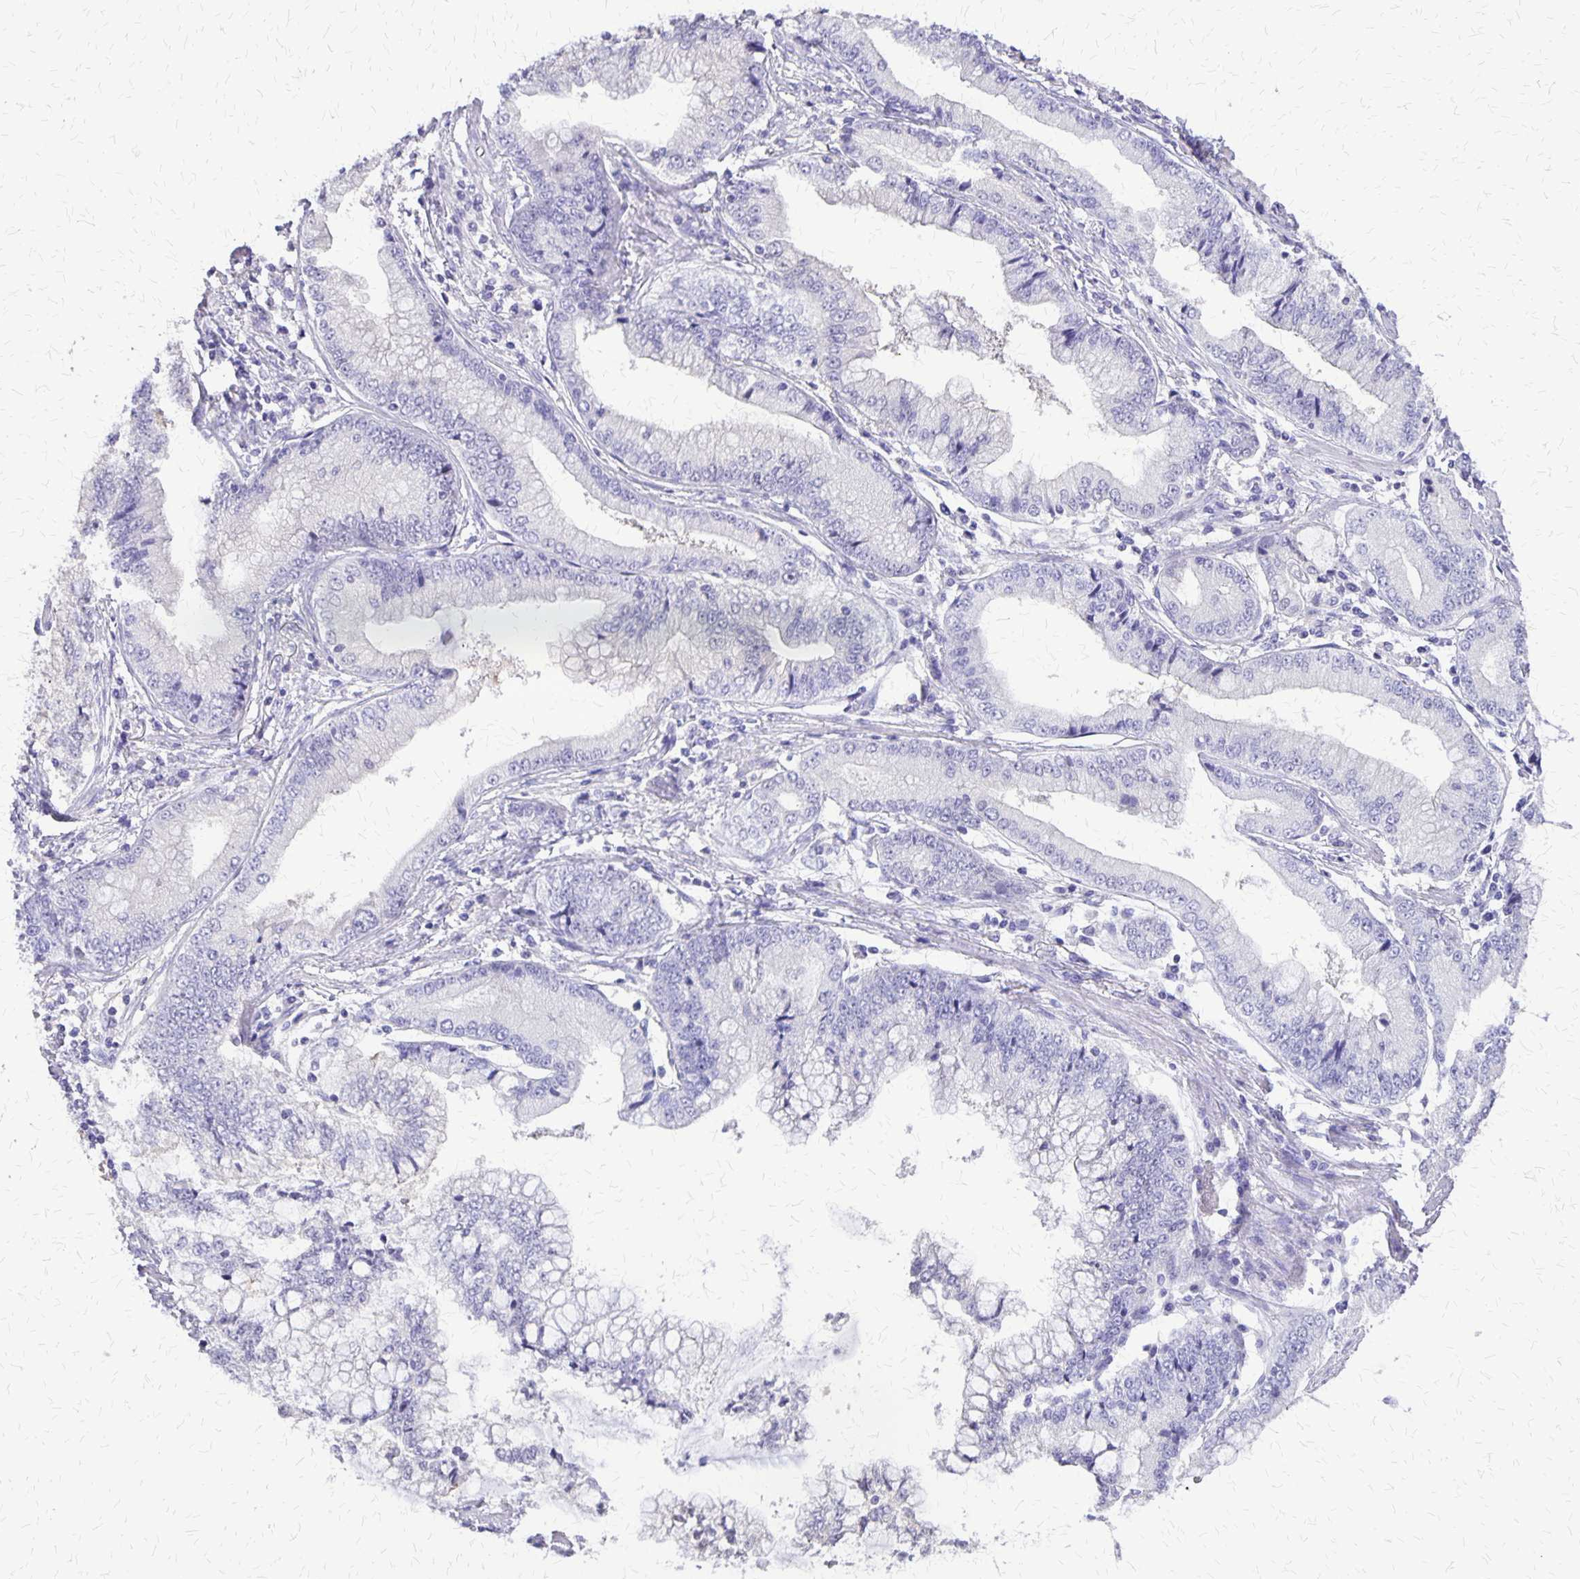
{"staining": {"intensity": "negative", "quantity": "none", "location": "none"}, "tissue": "stomach cancer", "cell_type": "Tumor cells", "image_type": "cancer", "snomed": [{"axis": "morphology", "description": "Adenocarcinoma, NOS"}, {"axis": "topography", "description": "Stomach, upper"}], "caption": "Tumor cells show no significant positivity in stomach cancer. (DAB (3,3'-diaminobenzidine) immunohistochemistry (IHC) visualized using brightfield microscopy, high magnification).", "gene": "SI", "patient": {"sex": "female", "age": 74}}